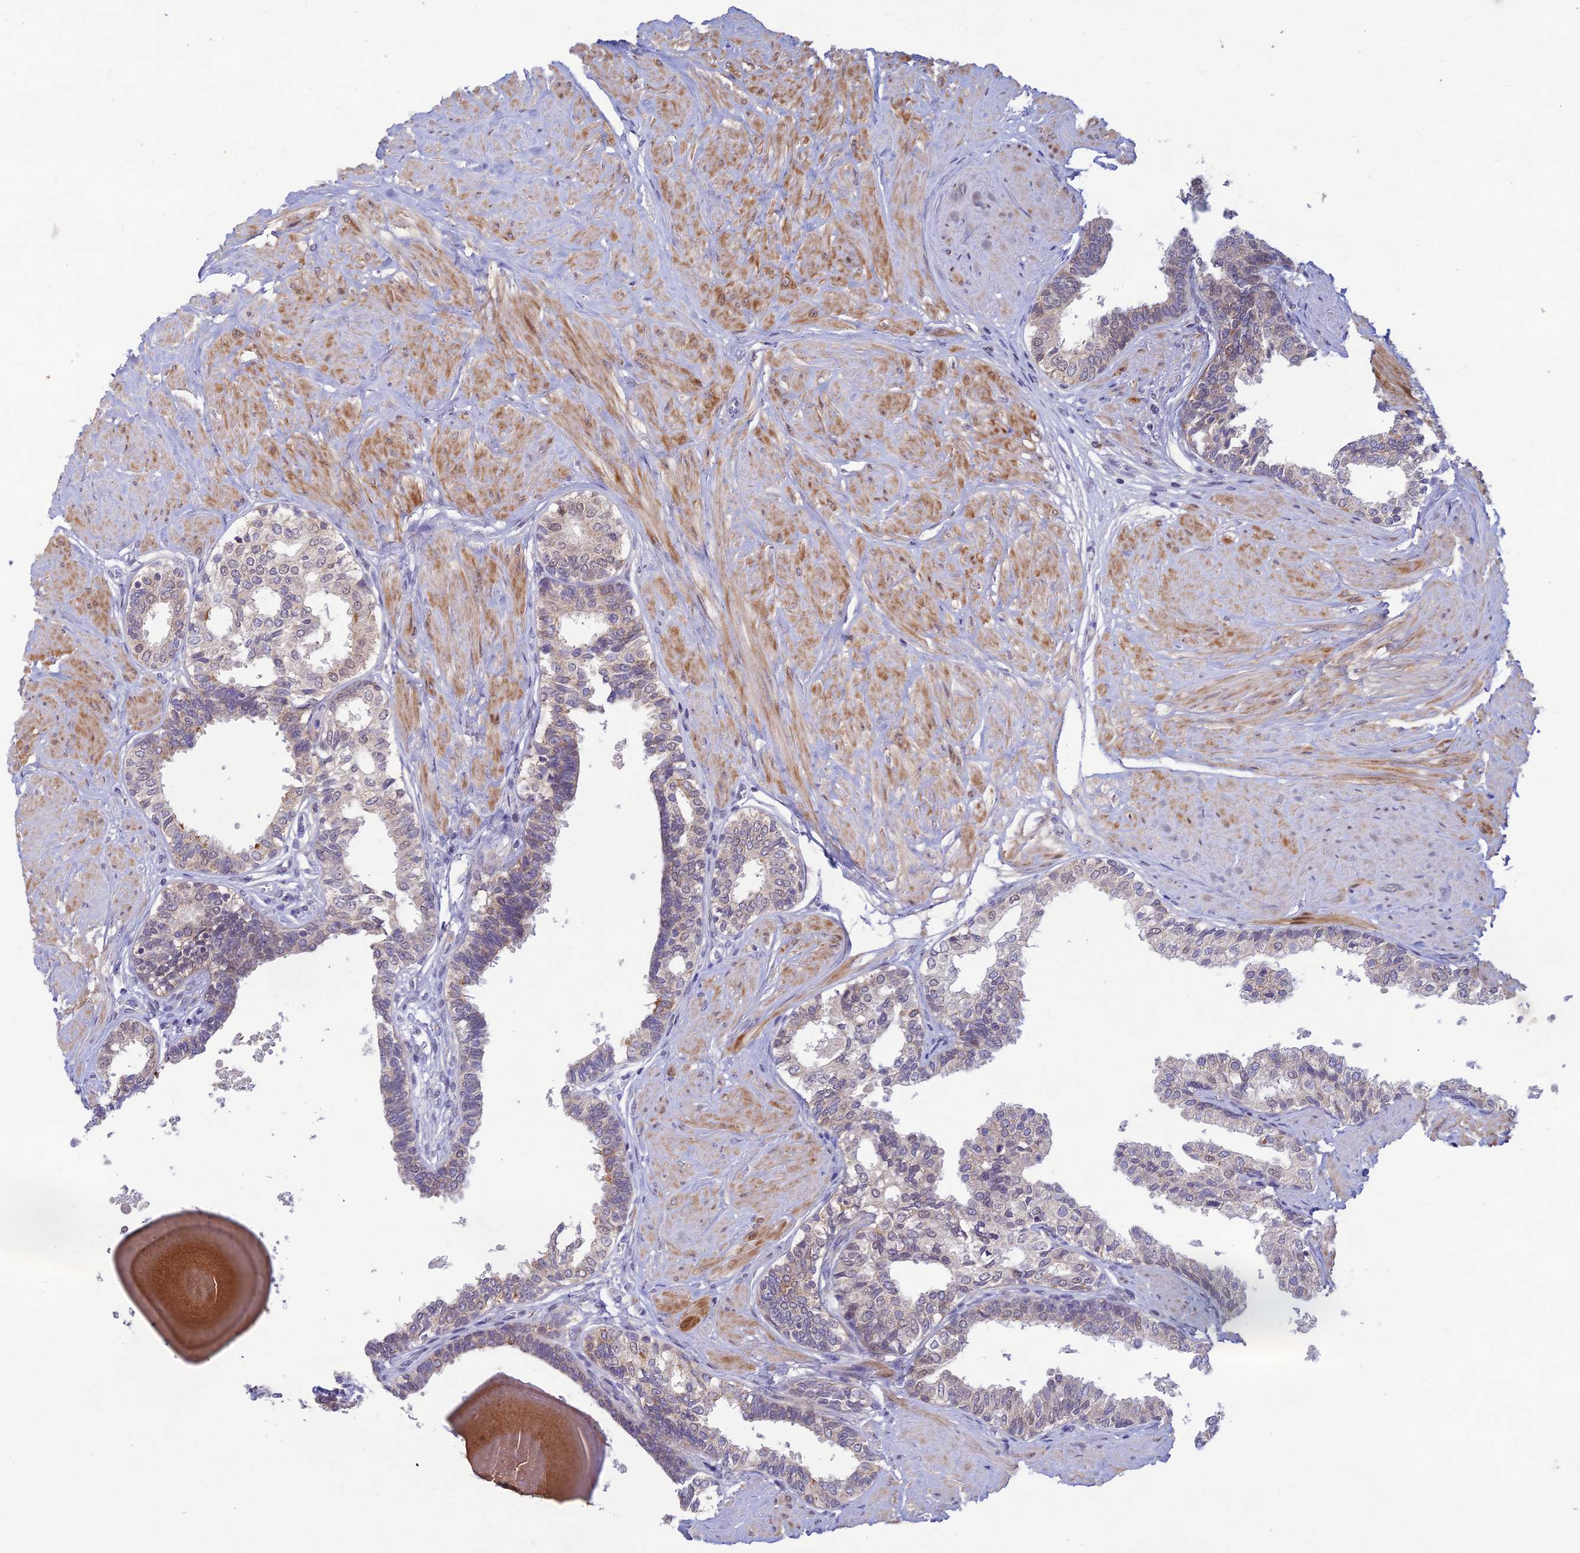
{"staining": {"intensity": "weak", "quantity": "25%-75%", "location": "cytoplasmic/membranous,nuclear"}, "tissue": "prostate", "cell_type": "Glandular cells", "image_type": "normal", "snomed": [{"axis": "morphology", "description": "Normal tissue, NOS"}, {"axis": "topography", "description": "Prostate"}], "caption": "Human prostate stained with a protein marker displays weak staining in glandular cells.", "gene": "FASTKD5", "patient": {"sex": "male", "age": 48}}